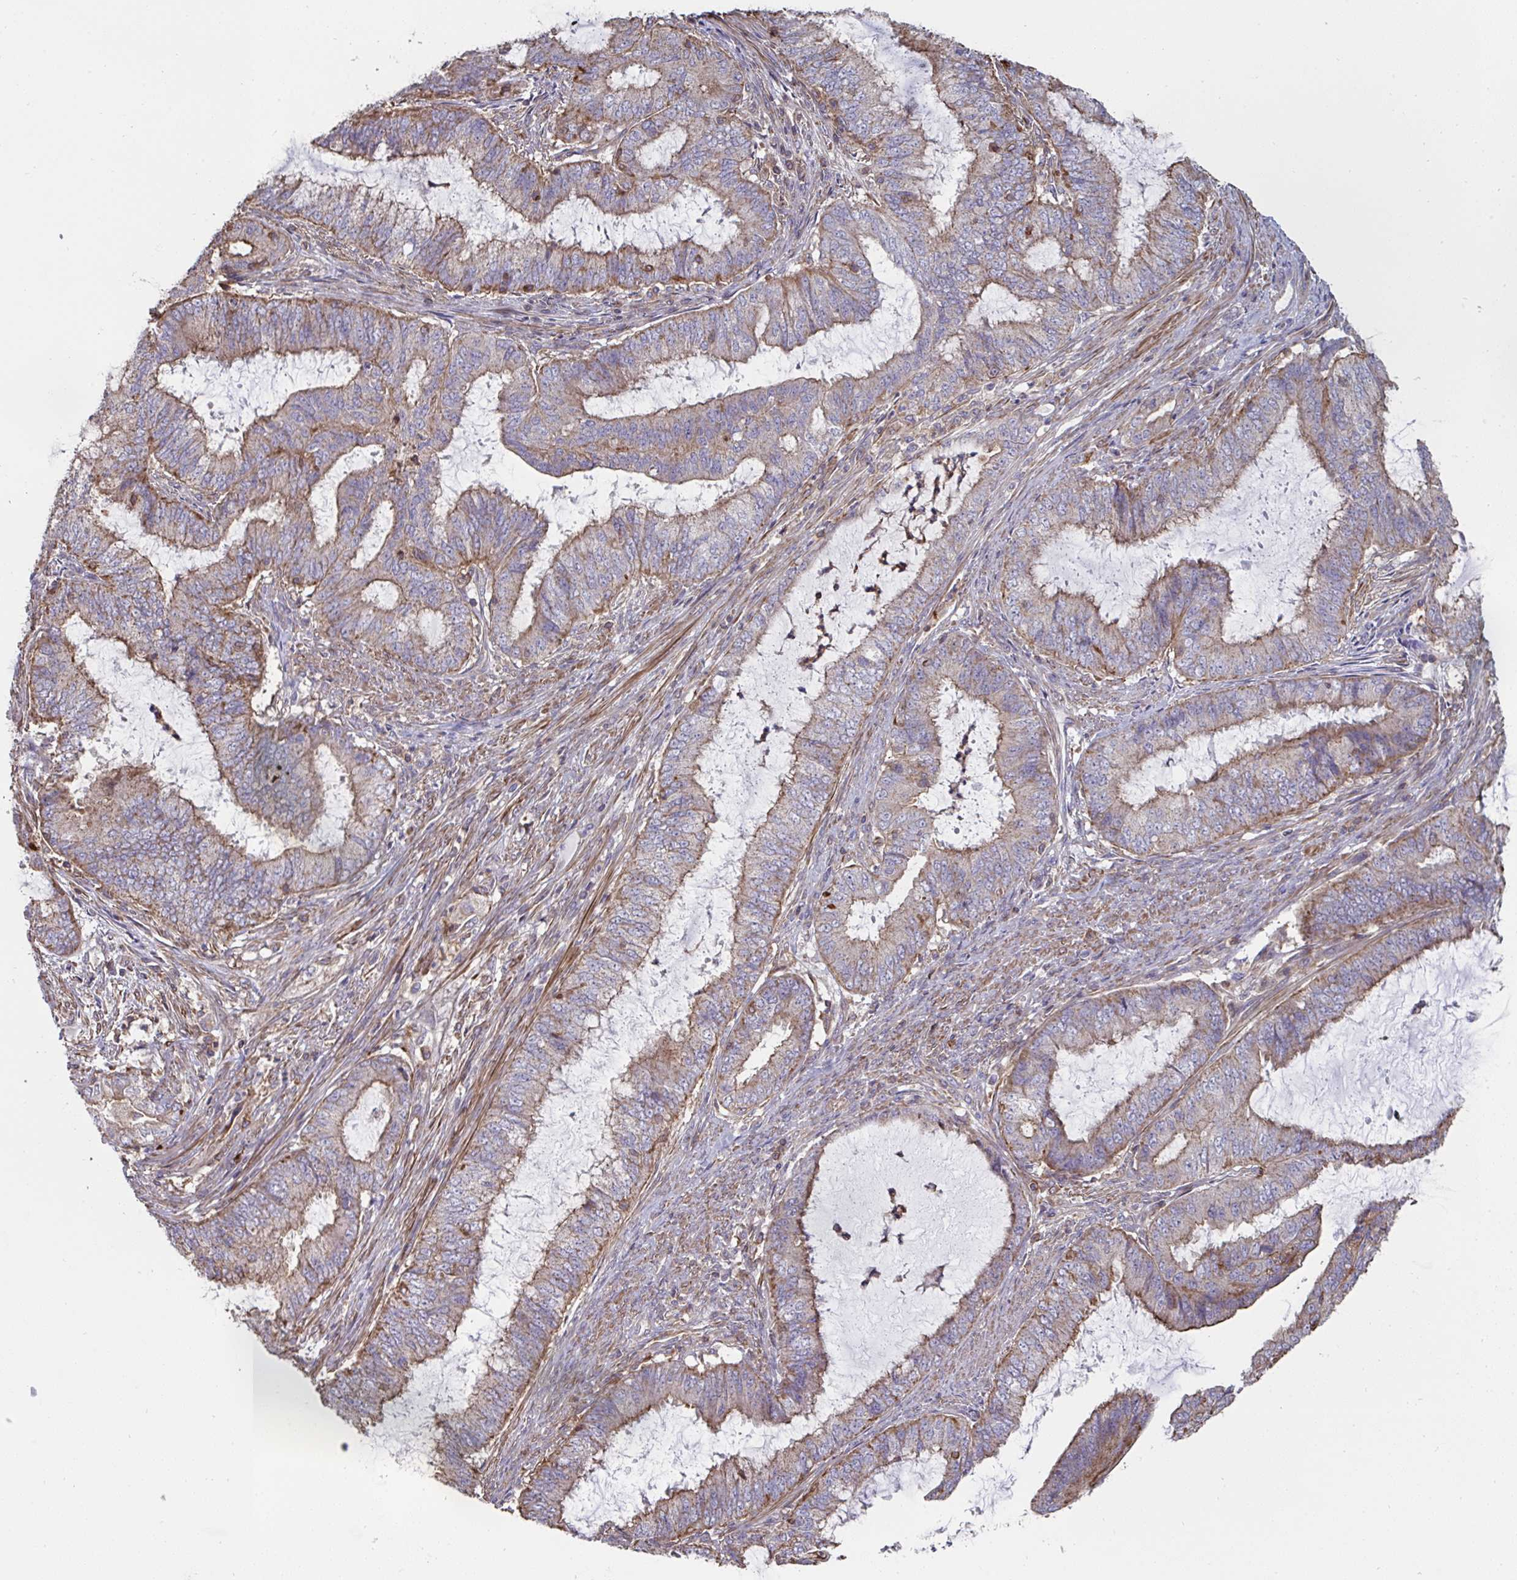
{"staining": {"intensity": "moderate", "quantity": "25%-75%", "location": "cytoplasmic/membranous"}, "tissue": "endometrial cancer", "cell_type": "Tumor cells", "image_type": "cancer", "snomed": [{"axis": "morphology", "description": "Adenocarcinoma, NOS"}, {"axis": "topography", "description": "Endometrium"}], "caption": "Approximately 25%-75% of tumor cells in endometrial cancer reveal moderate cytoplasmic/membranous protein positivity as visualized by brown immunohistochemical staining.", "gene": "DZANK1", "patient": {"sex": "female", "age": 51}}